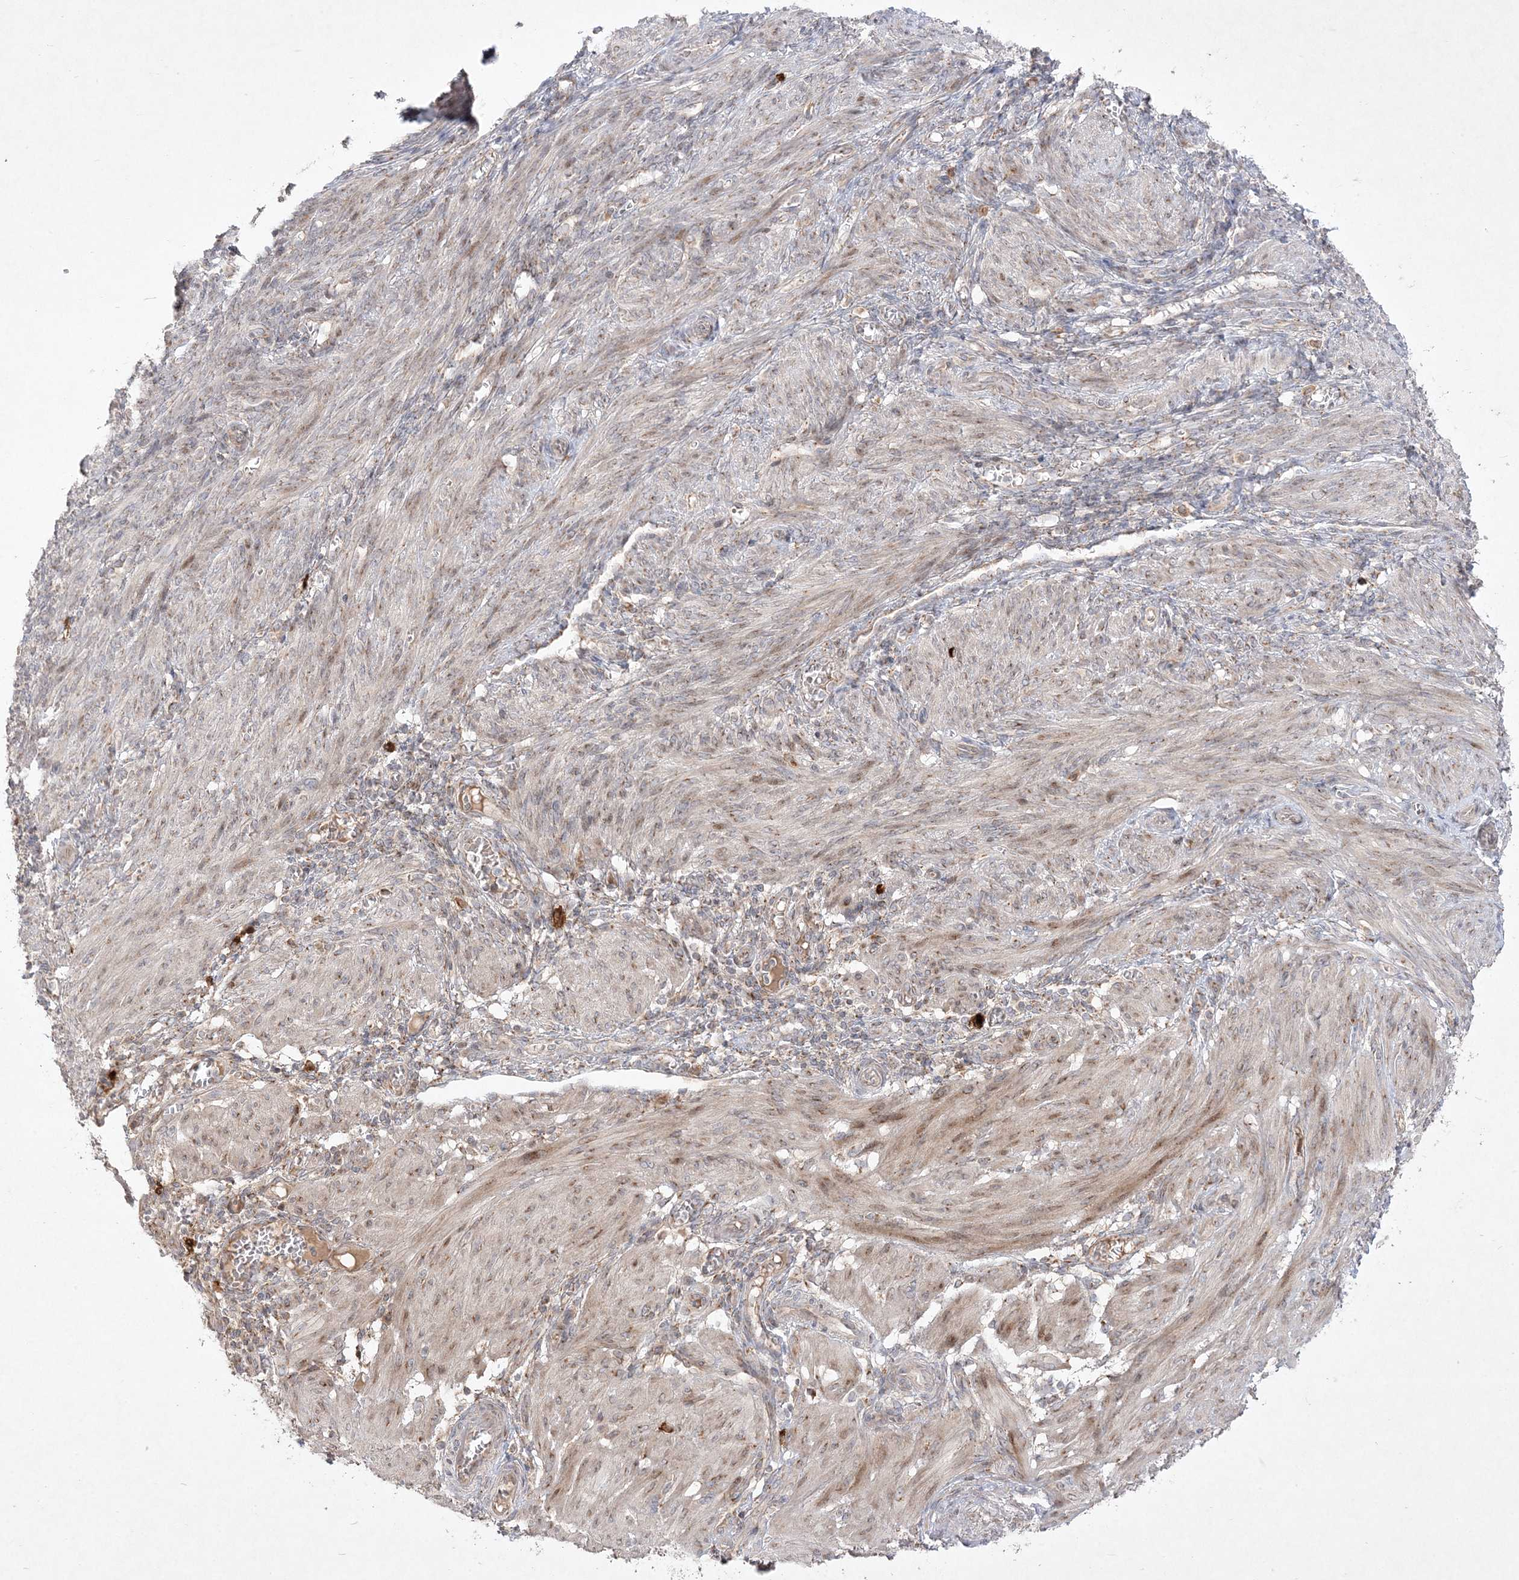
{"staining": {"intensity": "moderate", "quantity": "<25%", "location": "cytoplasmic/membranous,nuclear"}, "tissue": "smooth muscle", "cell_type": "Smooth muscle cells", "image_type": "normal", "snomed": [{"axis": "morphology", "description": "Normal tissue, NOS"}, {"axis": "topography", "description": "Smooth muscle"}], "caption": "Immunohistochemistry (IHC) micrograph of normal smooth muscle: human smooth muscle stained using immunohistochemistry (IHC) displays low levels of moderate protein expression localized specifically in the cytoplasmic/membranous,nuclear of smooth muscle cells, appearing as a cytoplasmic/membranous,nuclear brown color.", "gene": "CLNK", "patient": {"sex": "female", "age": 39}}